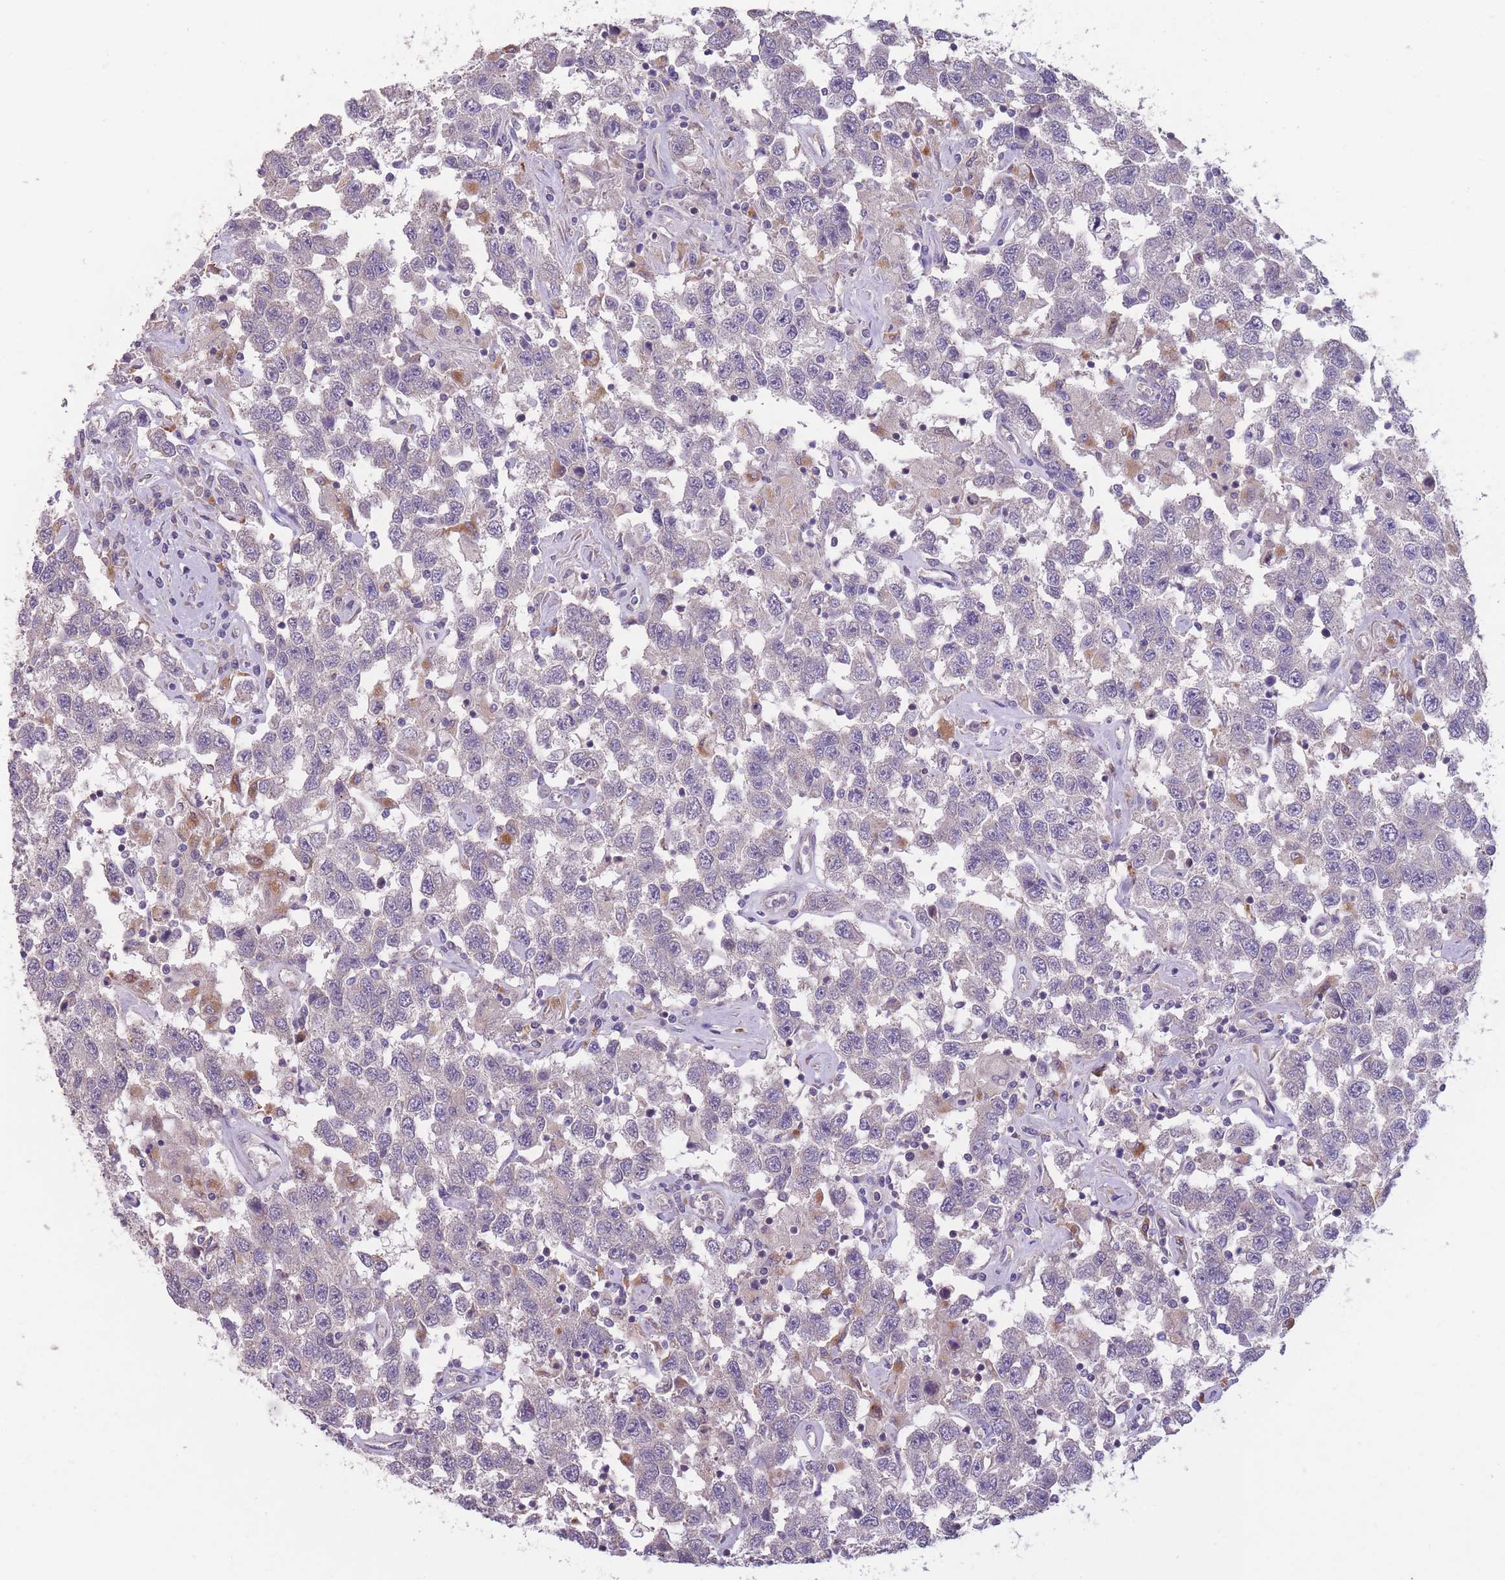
{"staining": {"intensity": "negative", "quantity": "none", "location": "none"}, "tissue": "testis cancer", "cell_type": "Tumor cells", "image_type": "cancer", "snomed": [{"axis": "morphology", "description": "Seminoma, NOS"}, {"axis": "topography", "description": "Testis"}], "caption": "The immunohistochemistry image has no significant expression in tumor cells of testis cancer (seminoma) tissue.", "gene": "ITPKC", "patient": {"sex": "male", "age": 41}}